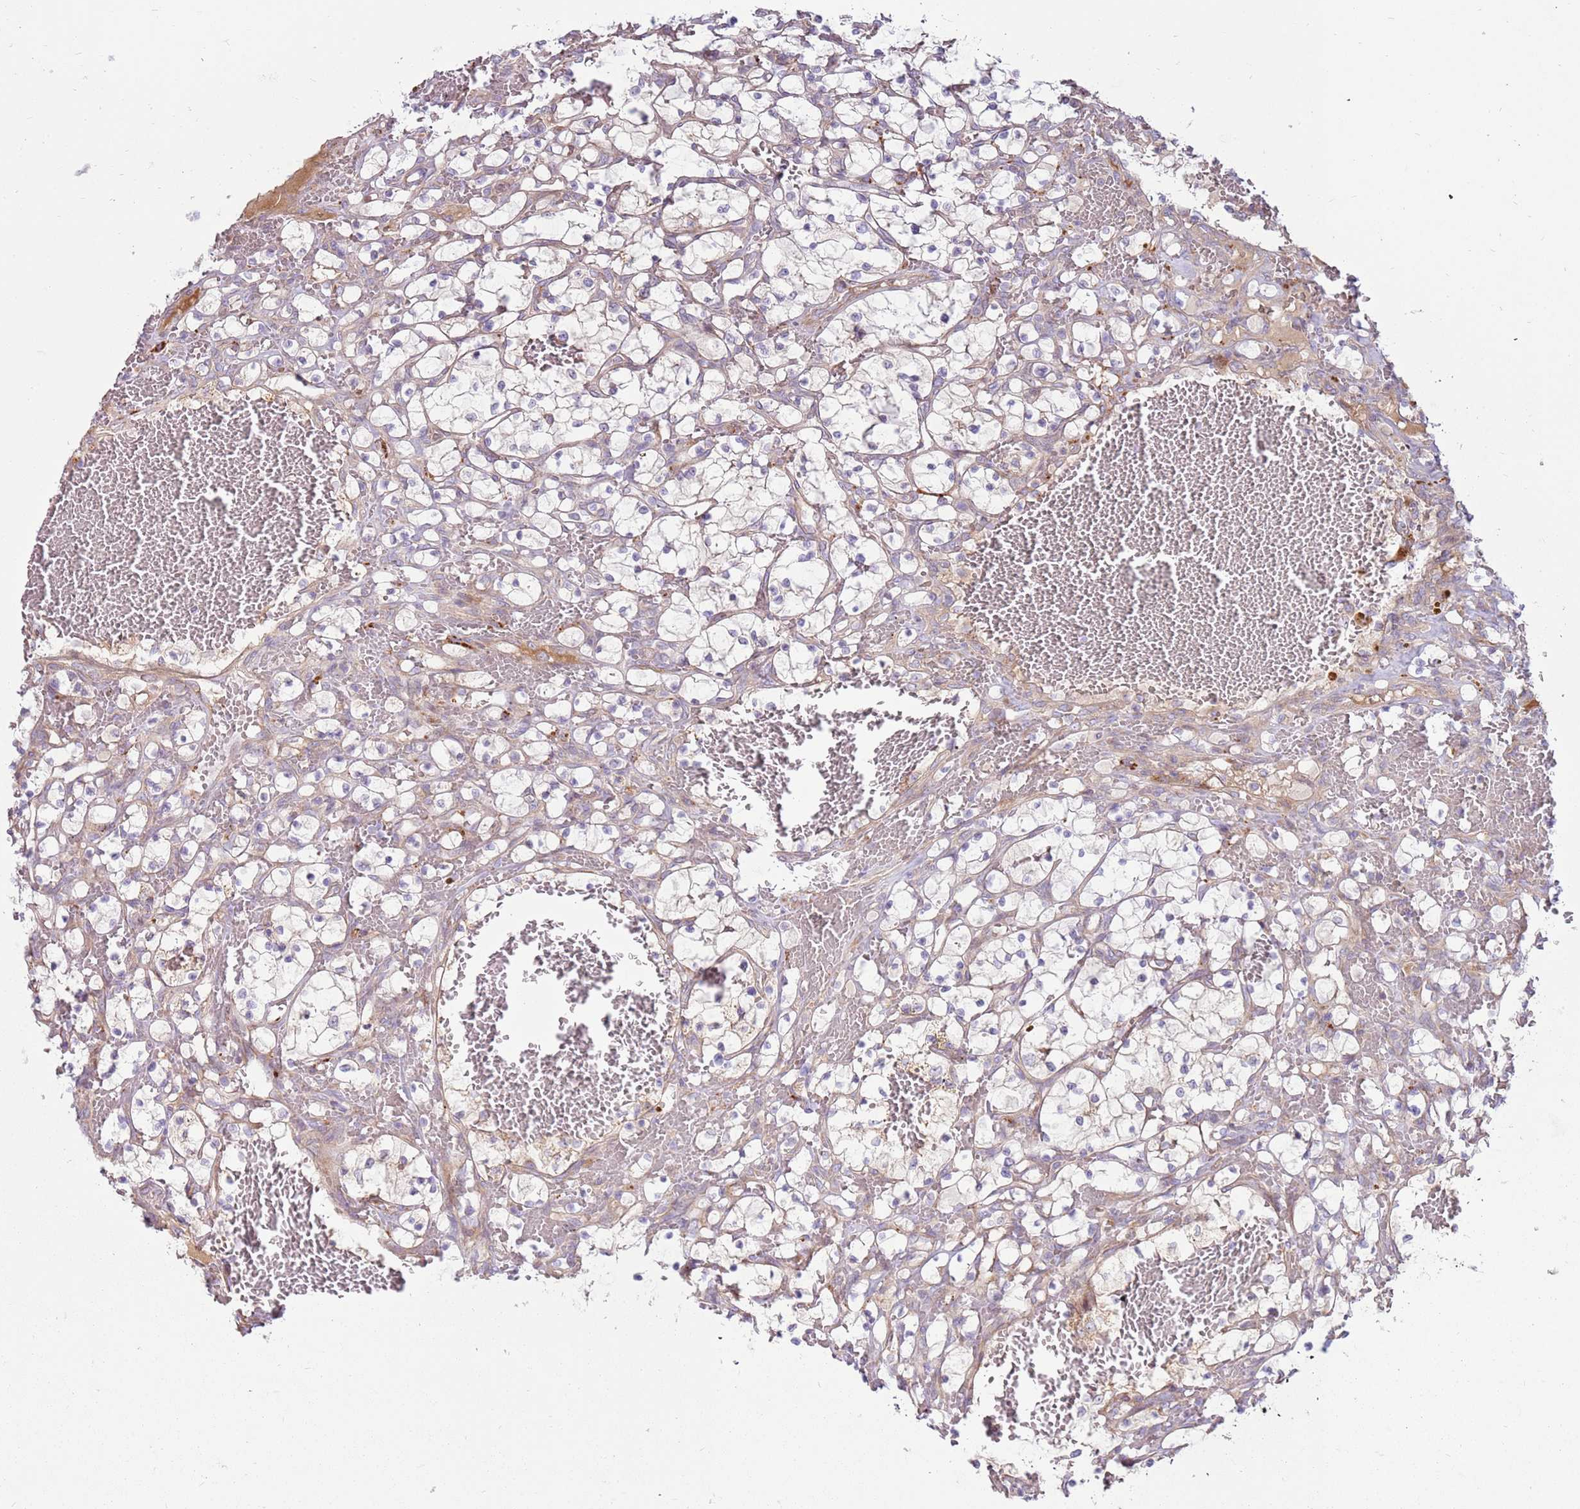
{"staining": {"intensity": "weak", "quantity": "<25%", "location": "cytoplasmic/membranous"}, "tissue": "renal cancer", "cell_type": "Tumor cells", "image_type": "cancer", "snomed": [{"axis": "morphology", "description": "Adenocarcinoma, NOS"}, {"axis": "topography", "description": "Kidney"}], "caption": "Immunohistochemical staining of human adenocarcinoma (renal) reveals no significant expression in tumor cells.", "gene": "EMC1", "patient": {"sex": "female", "age": 69}}